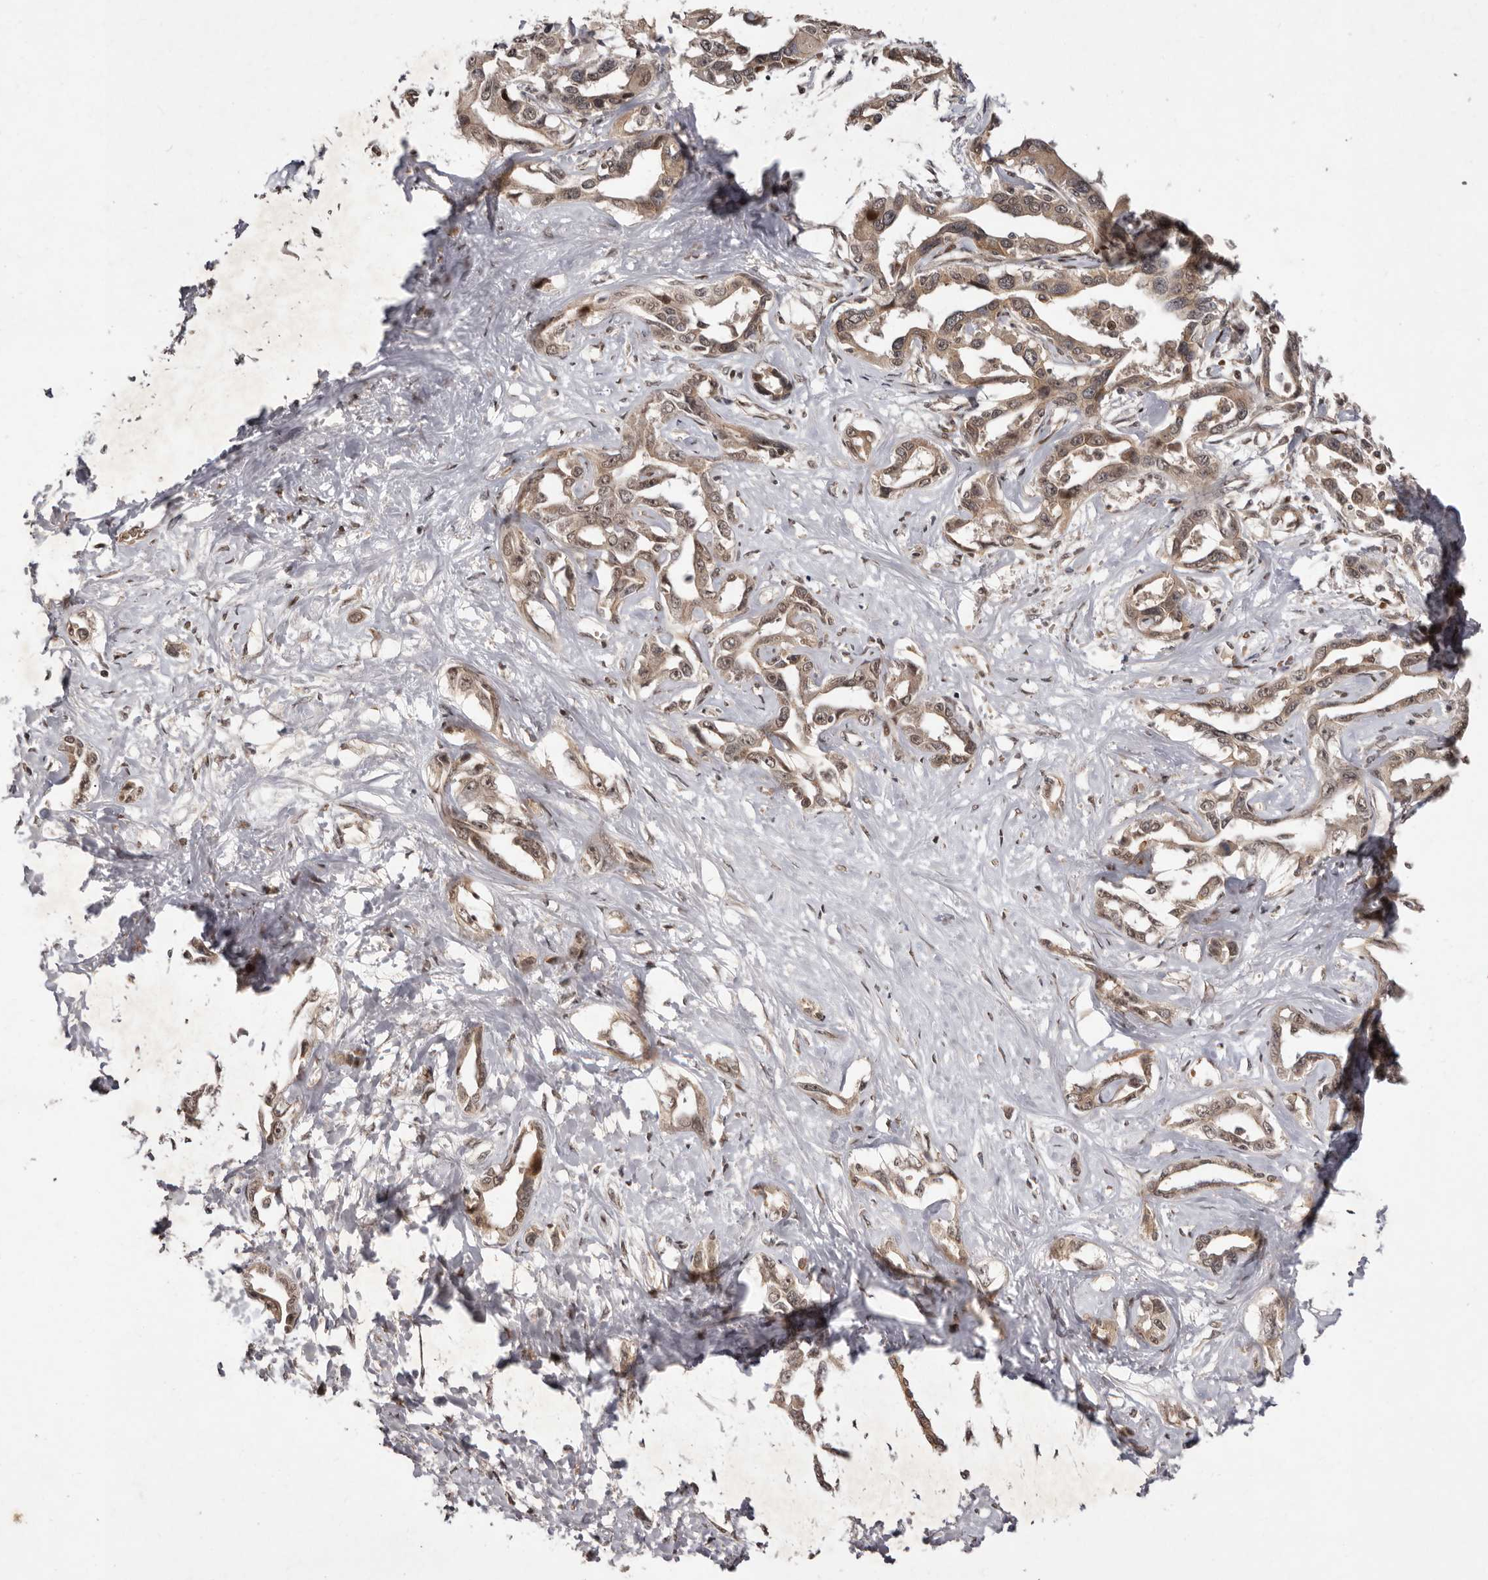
{"staining": {"intensity": "moderate", "quantity": ">75%", "location": "cytoplasmic/membranous,nuclear"}, "tissue": "liver cancer", "cell_type": "Tumor cells", "image_type": "cancer", "snomed": [{"axis": "morphology", "description": "Cholangiocarcinoma"}, {"axis": "topography", "description": "Liver"}], "caption": "Immunohistochemistry (IHC) (DAB (3,3'-diaminobenzidine)) staining of liver cancer (cholangiocarcinoma) shows moderate cytoplasmic/membranous and nuclear protein expression in approximately >75% of tumor cells.", "gene": "ABL1", "patient": {"sex": "male", "age": 59}}